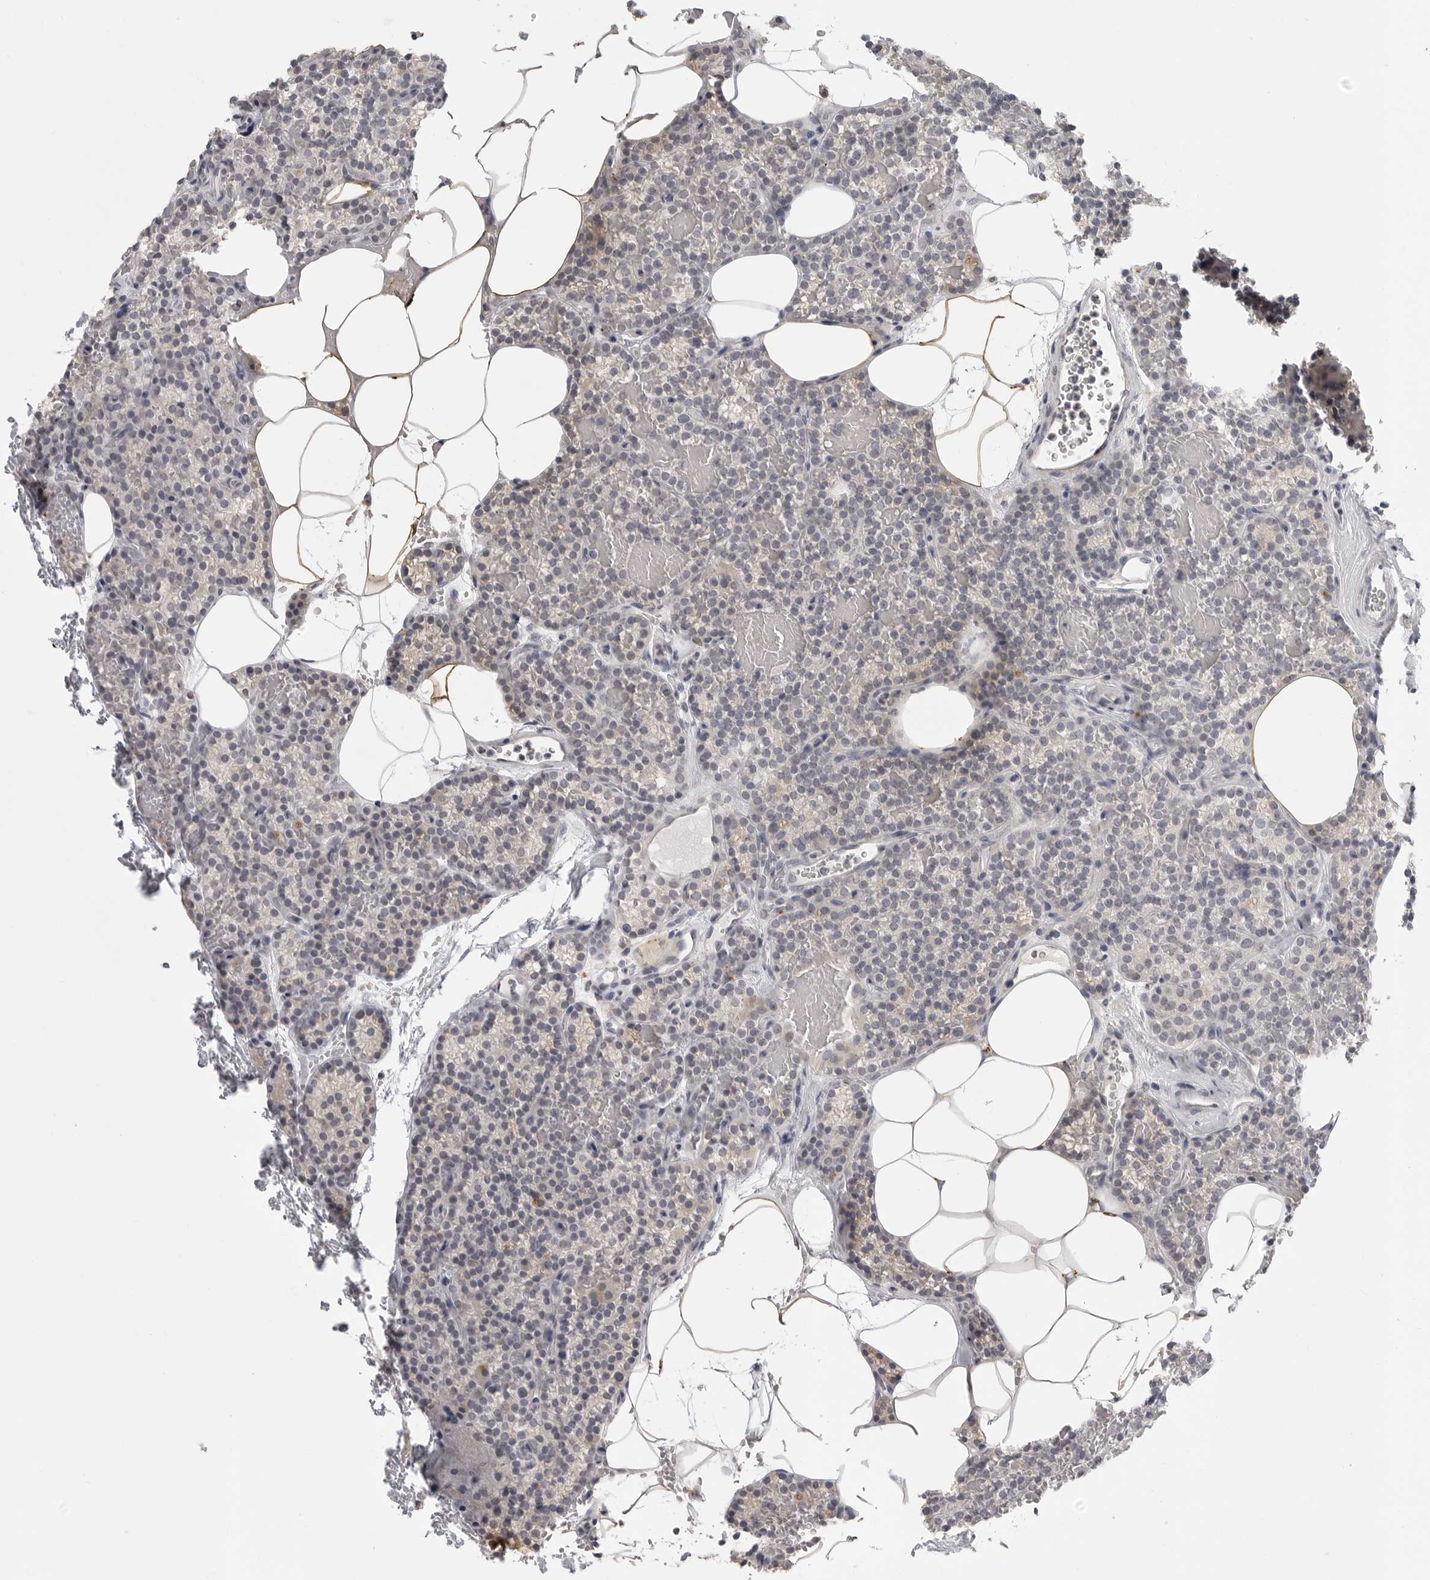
{"staining": {"intensity": "weak", "quantity": "<25%", "location": "cytoplasmic/membranous"}, "tissue": "parathyroid gland", "cell_type": "Glandular cells", "image_type": "normal", "snomed": [{"axis": "morphology", "description": "Normal tissue, NOS"}, {"axis": "topography", "description": "Parathyroid gland"}], "caption": "Immunohistochemistry photomicrograph of unremarkable parathyroid gland stained for a protein (brown), which demonstrates no staining in glandular cells. (IHC, brightfield microscopy, high magnification).", "gene": "PRSS1", "patient": {"sex": "male", "age": 58}}